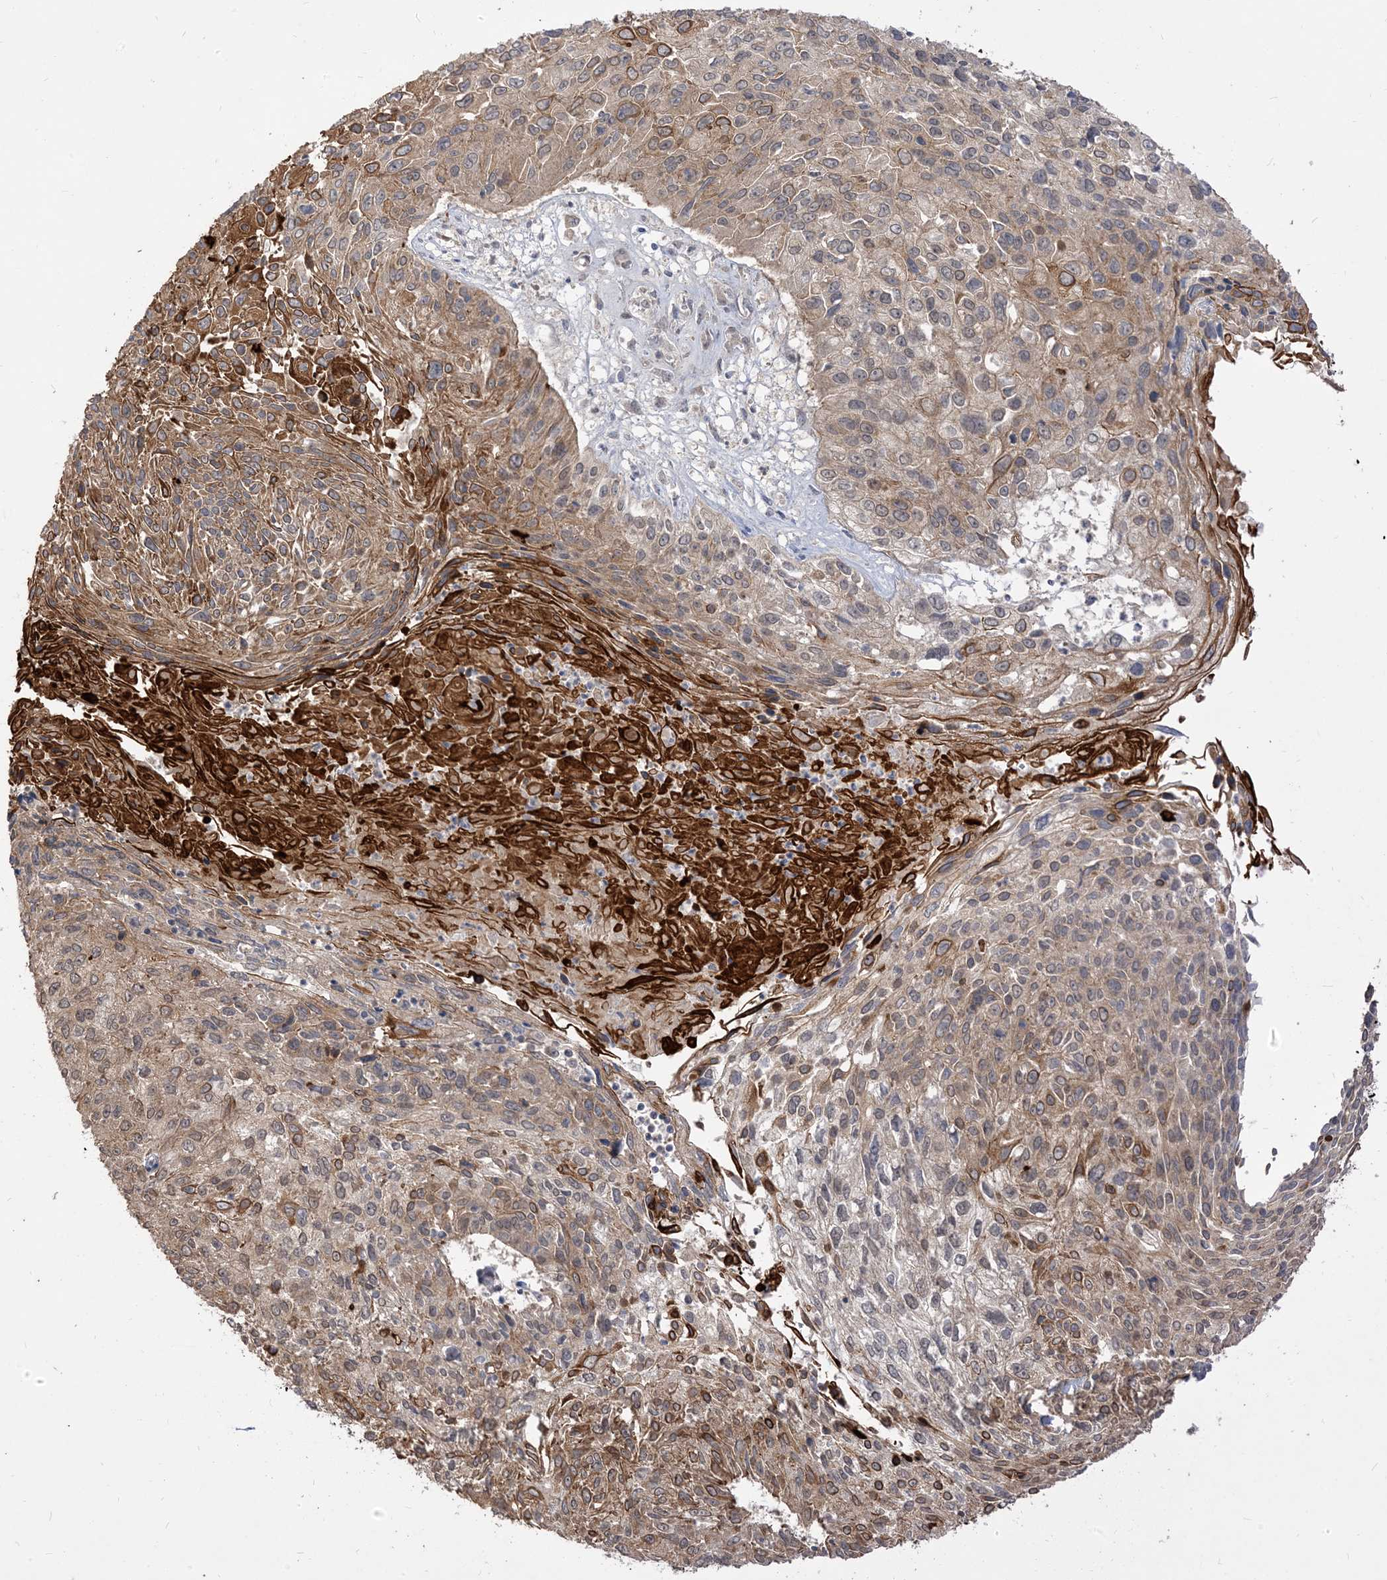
{"staining": {"intensity": "moderate", "quantity": ">75%", "location": "cytoplasmic/membranous"}, "tissue": "cervical cancer", "cell_type": "Tumor cells", "image_type": "cancer", "snomed": [{"axis": "morphology", "description": "Squamous cell carcinoma, NOS"}, {"axis": "topography", "description": "Cervix"}], "caption": "Cervical cancer tissue displays moderate cytoplasmic/membranous positivity in about >75% of tumor cells, visualized by immunohistochemistry. Using DAB (brown) and hematoxylin (blue) stains, captured at high magnification using brightfield microscopy.", "gene": "TBCC", "patient": {"sex": "female", "age": 51}}